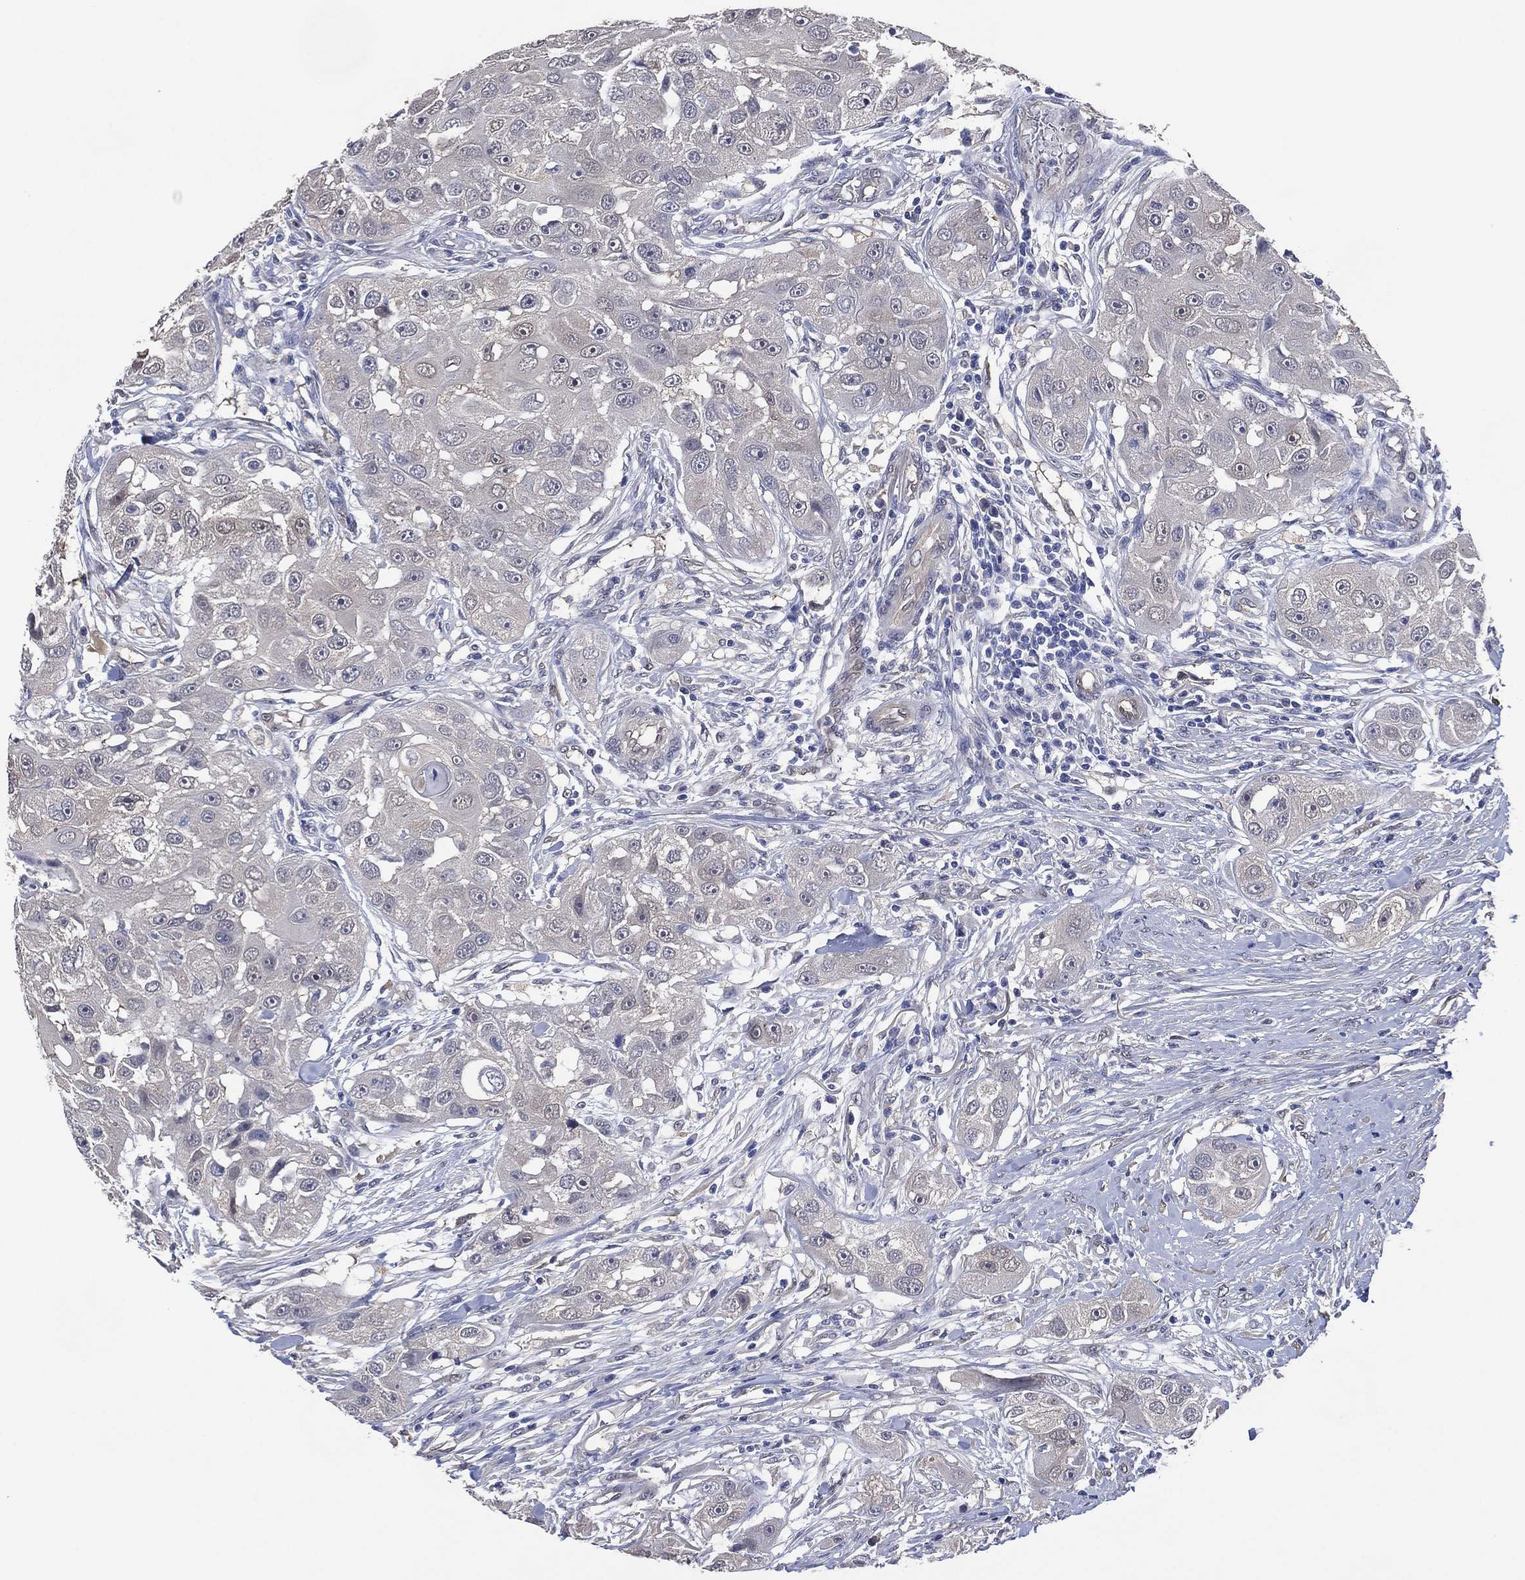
{"staining": {"intensity": "negative", "quantity": "none", "location": "none"}, "tissue": "head and neck cancer", "cell_type": "Tumor cells", "image_type": "cancer", "snomed": [{"axis": "morphology", "description": "Squamous cell carcinoma, NOS"}, {"axis": "topography", "description": "Head-Neck"}], "caption": "A histopathology image of human head and neck squamous cell carcinoma is negative for staining in tumor cells.", "gene": "AK1", "patient": {"sex": "male", "age": 51}}